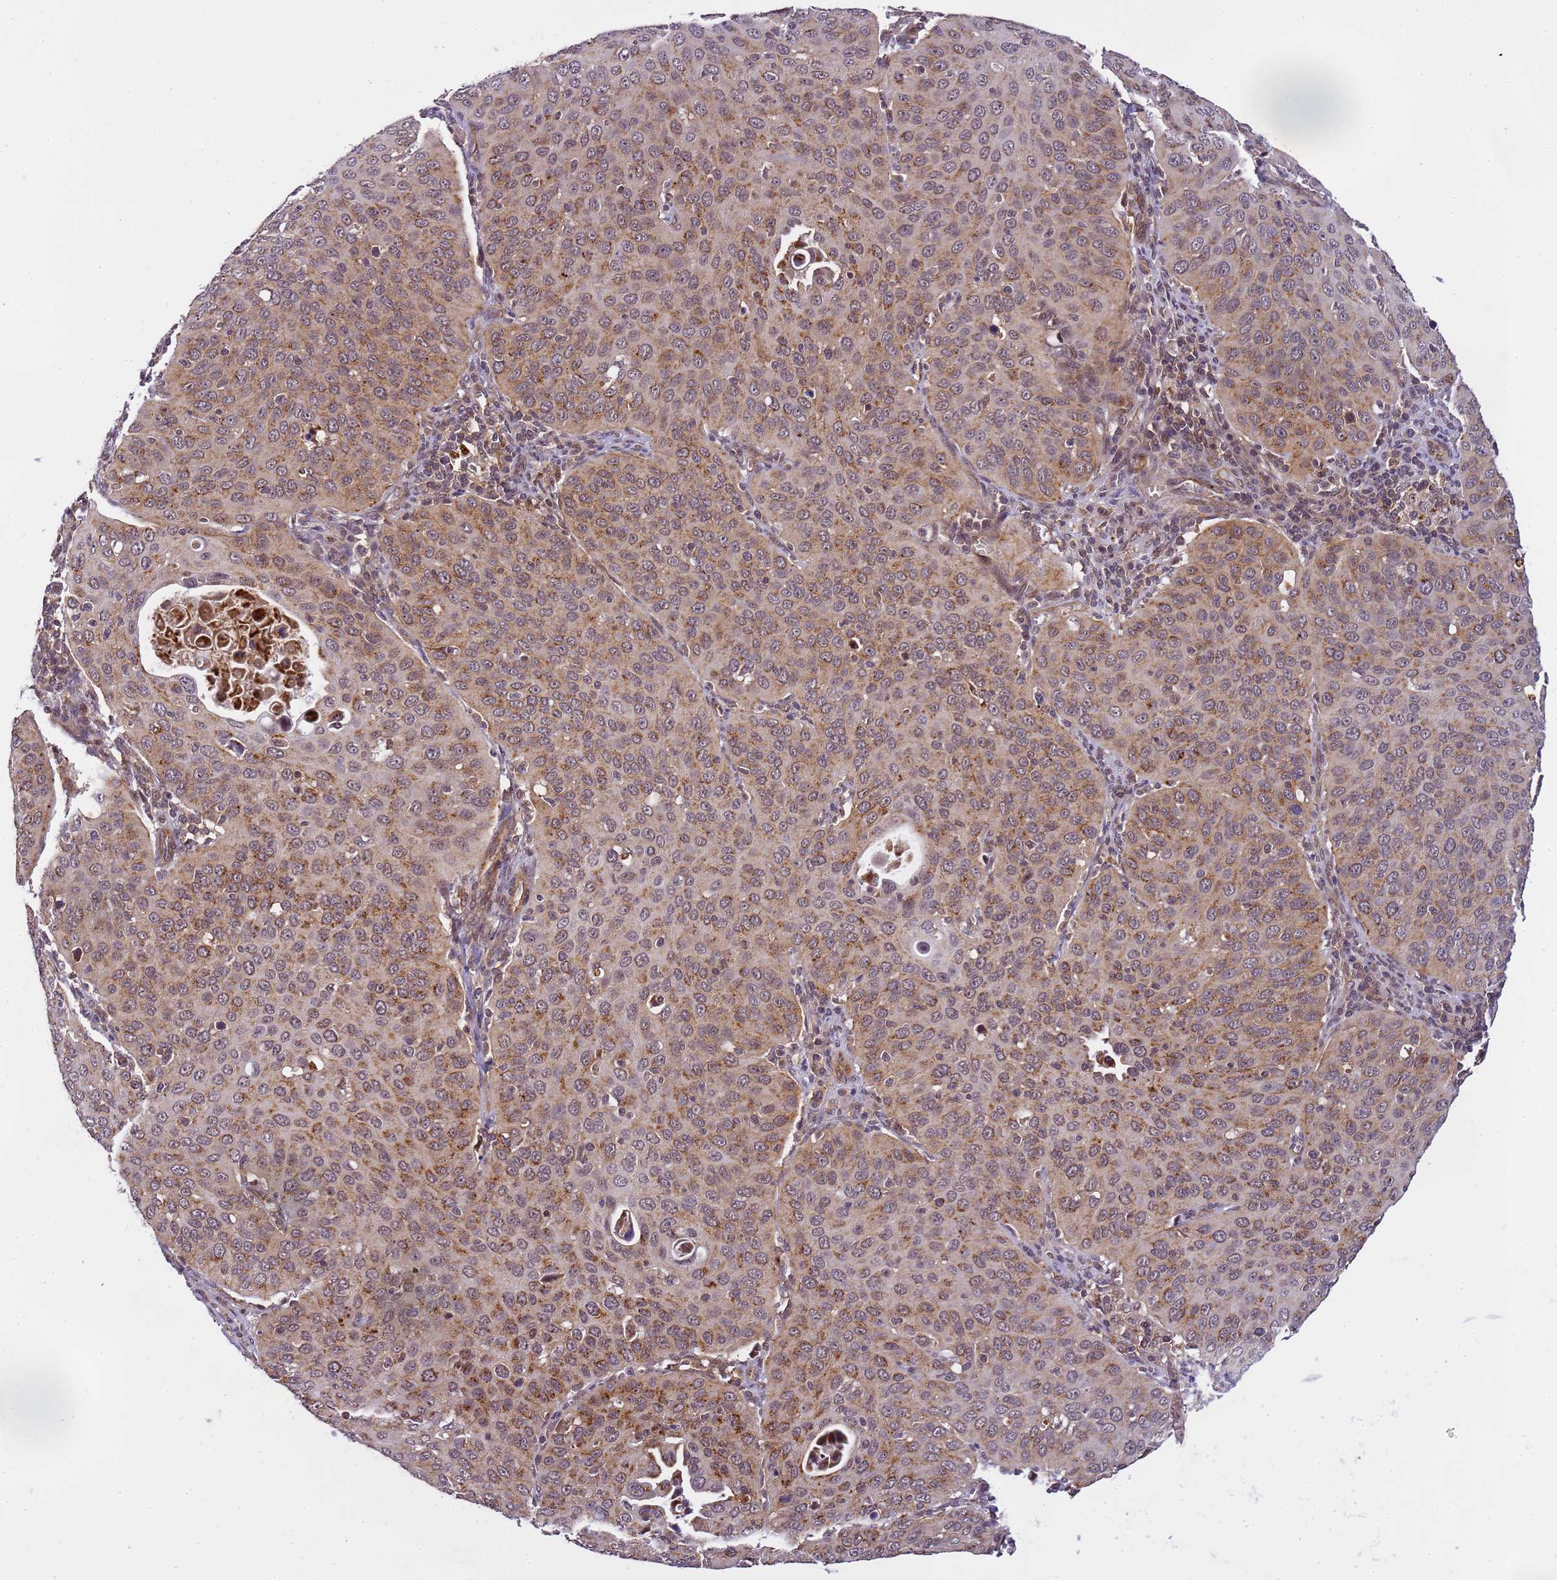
{"staining": {"intensity": "moderate", "quantity": "25%-75%", "location": "cytoplasmic/membranous,nuclear"}, "tissue": "cervical cancer", "cell_type": "Tumor cells", "image_type": "cancer", "snomed": [{"axis": "morphology", "description": "Squamous cell carcinoma, NOS"}, {"axis": "topography", "description": "Cervix"}], "caption": "Cervical cancer stained with DAB immunohistochemistry (IHC) reveals medium levels of moderate cytoplasmic/membranous and nuclear staining in approximately 25%-75% of tumor cells. (IHC, brightfield microscopy, high magnification).", "gene": "EMC2", "patient": {"sex": "female", "age": 36}}